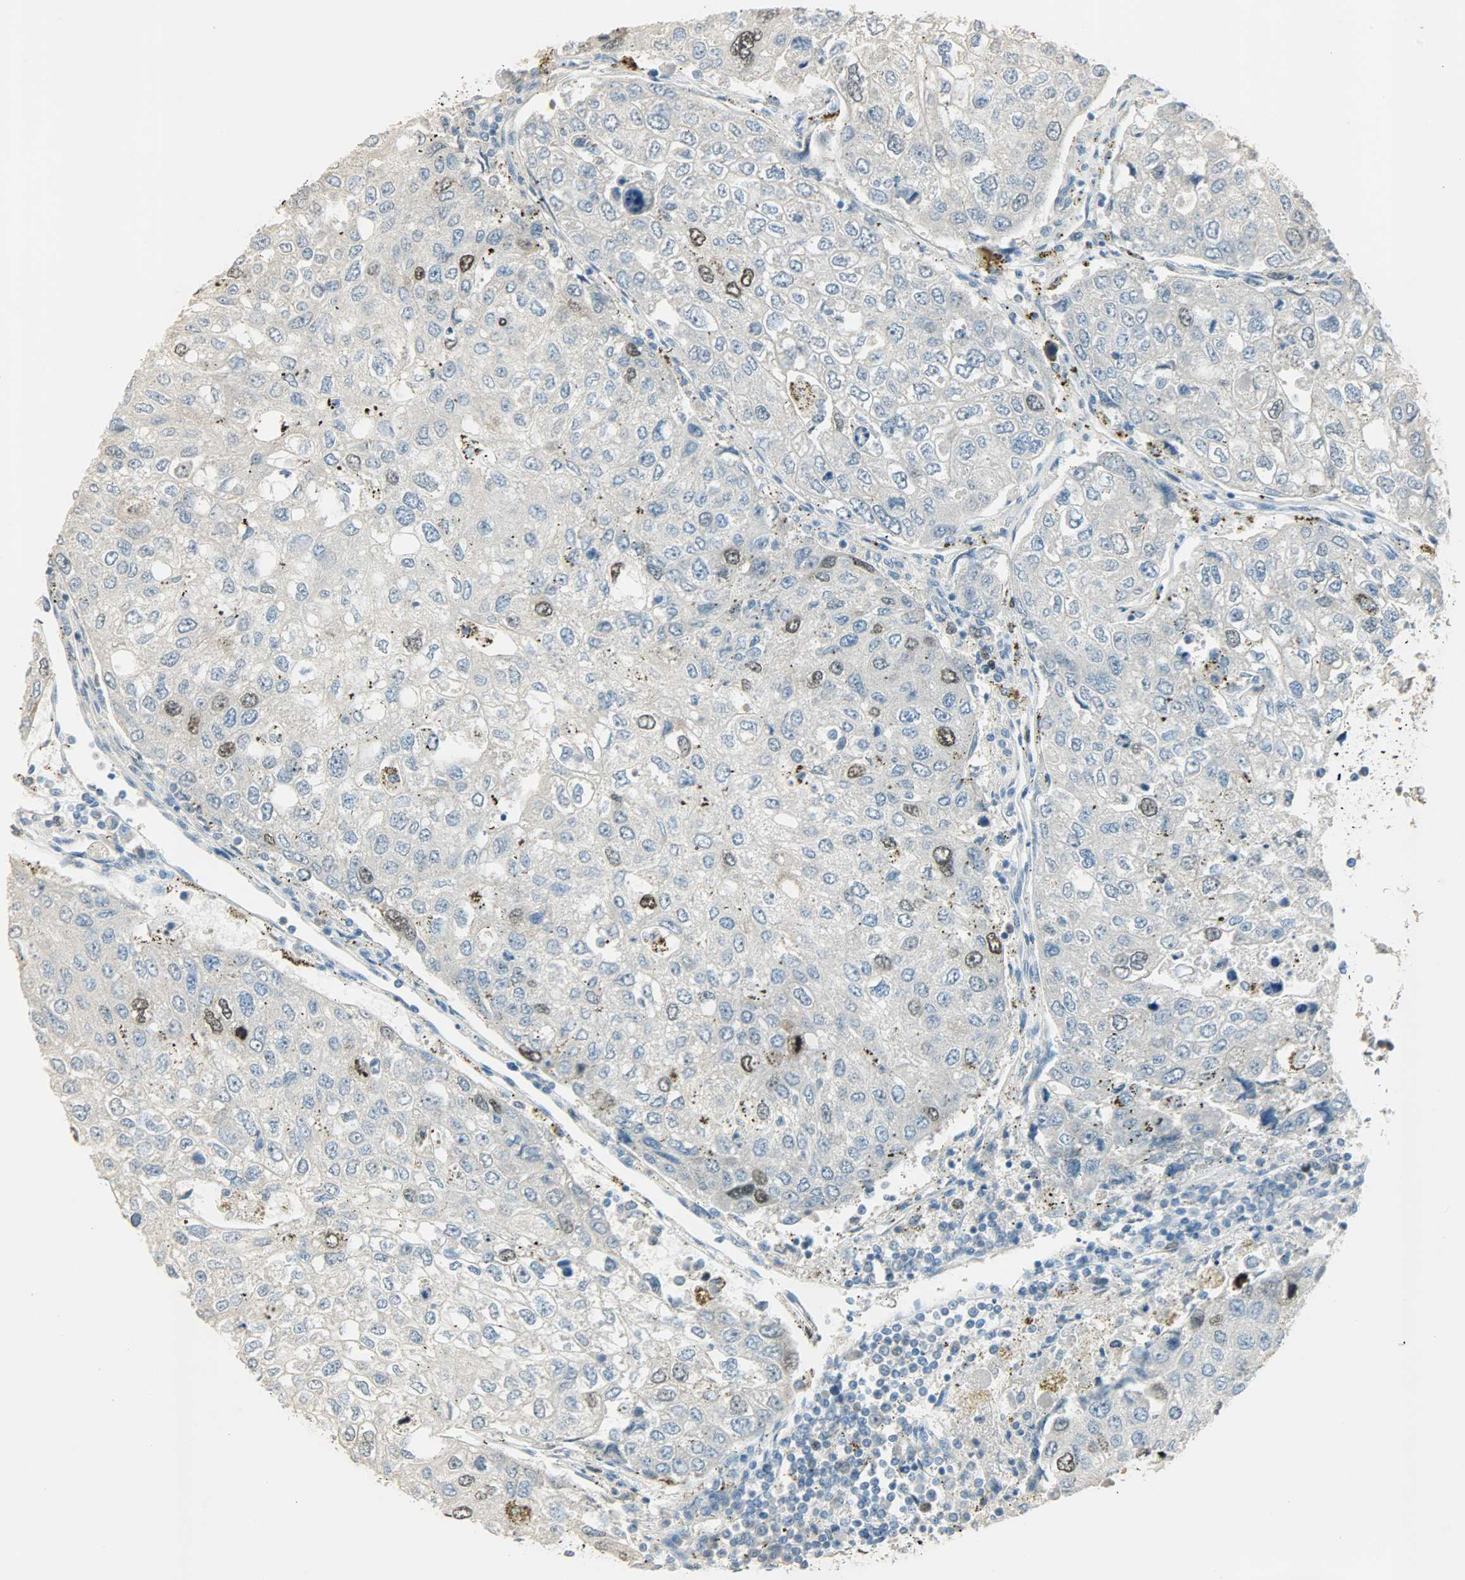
{"staining": {"intensity": "strong", "quantity": "<25%", "location": "nuclear"}, "tissue": "urothelial cancer", "cell_type": "Tumor cells", "image_type": "cancer", "snomed": [{"axis": "morphology", "description": "Urothelial carcinoma, High grade"}, {"axis": "topography", "description": "Lymph node"}, {"axis": "topography", "description": "Urinary bladder"}], "caption": "Immunohistochemical staining of human urothelial cancer exhibits medium levels of strong nuclear positivity in approximately <25% of tumor cells.", "gene": "TPX2", "patient": {"sex": "male", "age": 51}}